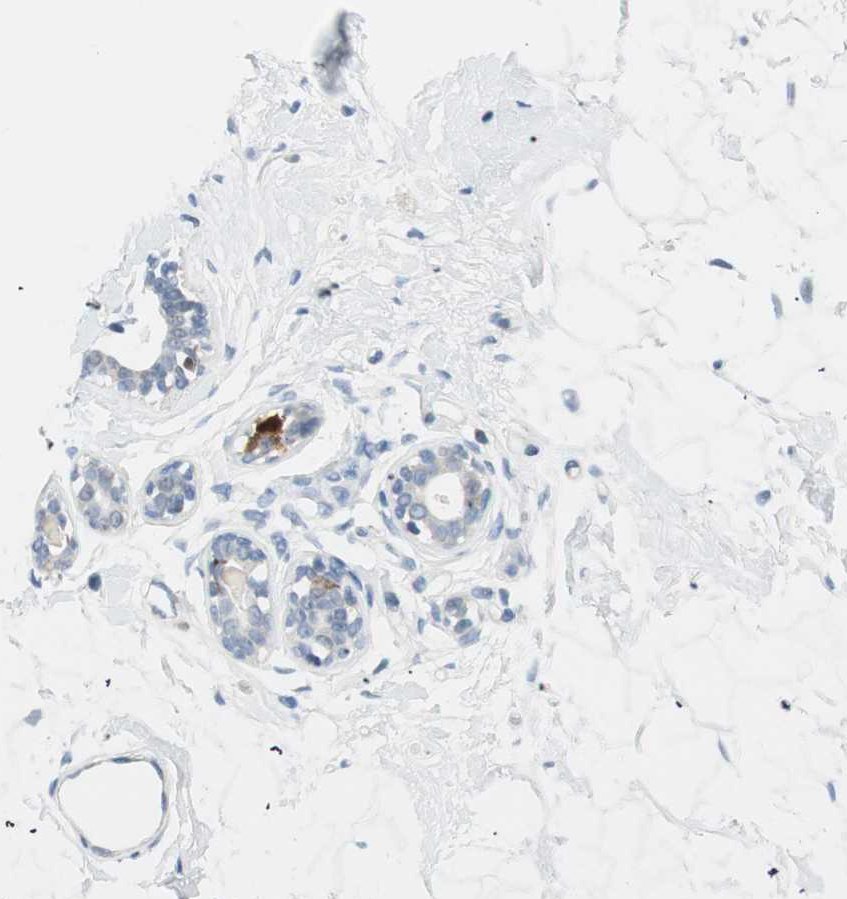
{"staining": {"intensity": "negative", "quantity": "none", "location": "none"}, "tissue": "breast", "cell_type": "Adipocytes", "image_type": "normal", "snomed": [{"axis": "morphology", "description": "Normal tissue, NOS"}, {"axis": "topography", "description": "Breast"}], "caption": "DAB (3,3'-diaminobenzidine) immunohistochemical staining of normal breast demonstrates no significant expression in adipocytes. The staining was performed using DAB (3,3'-diaminobenzidine) to visualize the protein expression in brown, while the nuclei were stained in blue with hematoxylin (Magnification: 20x).", "gene": "PTTG1", "patient": {"sex": "female", "age": 23}}